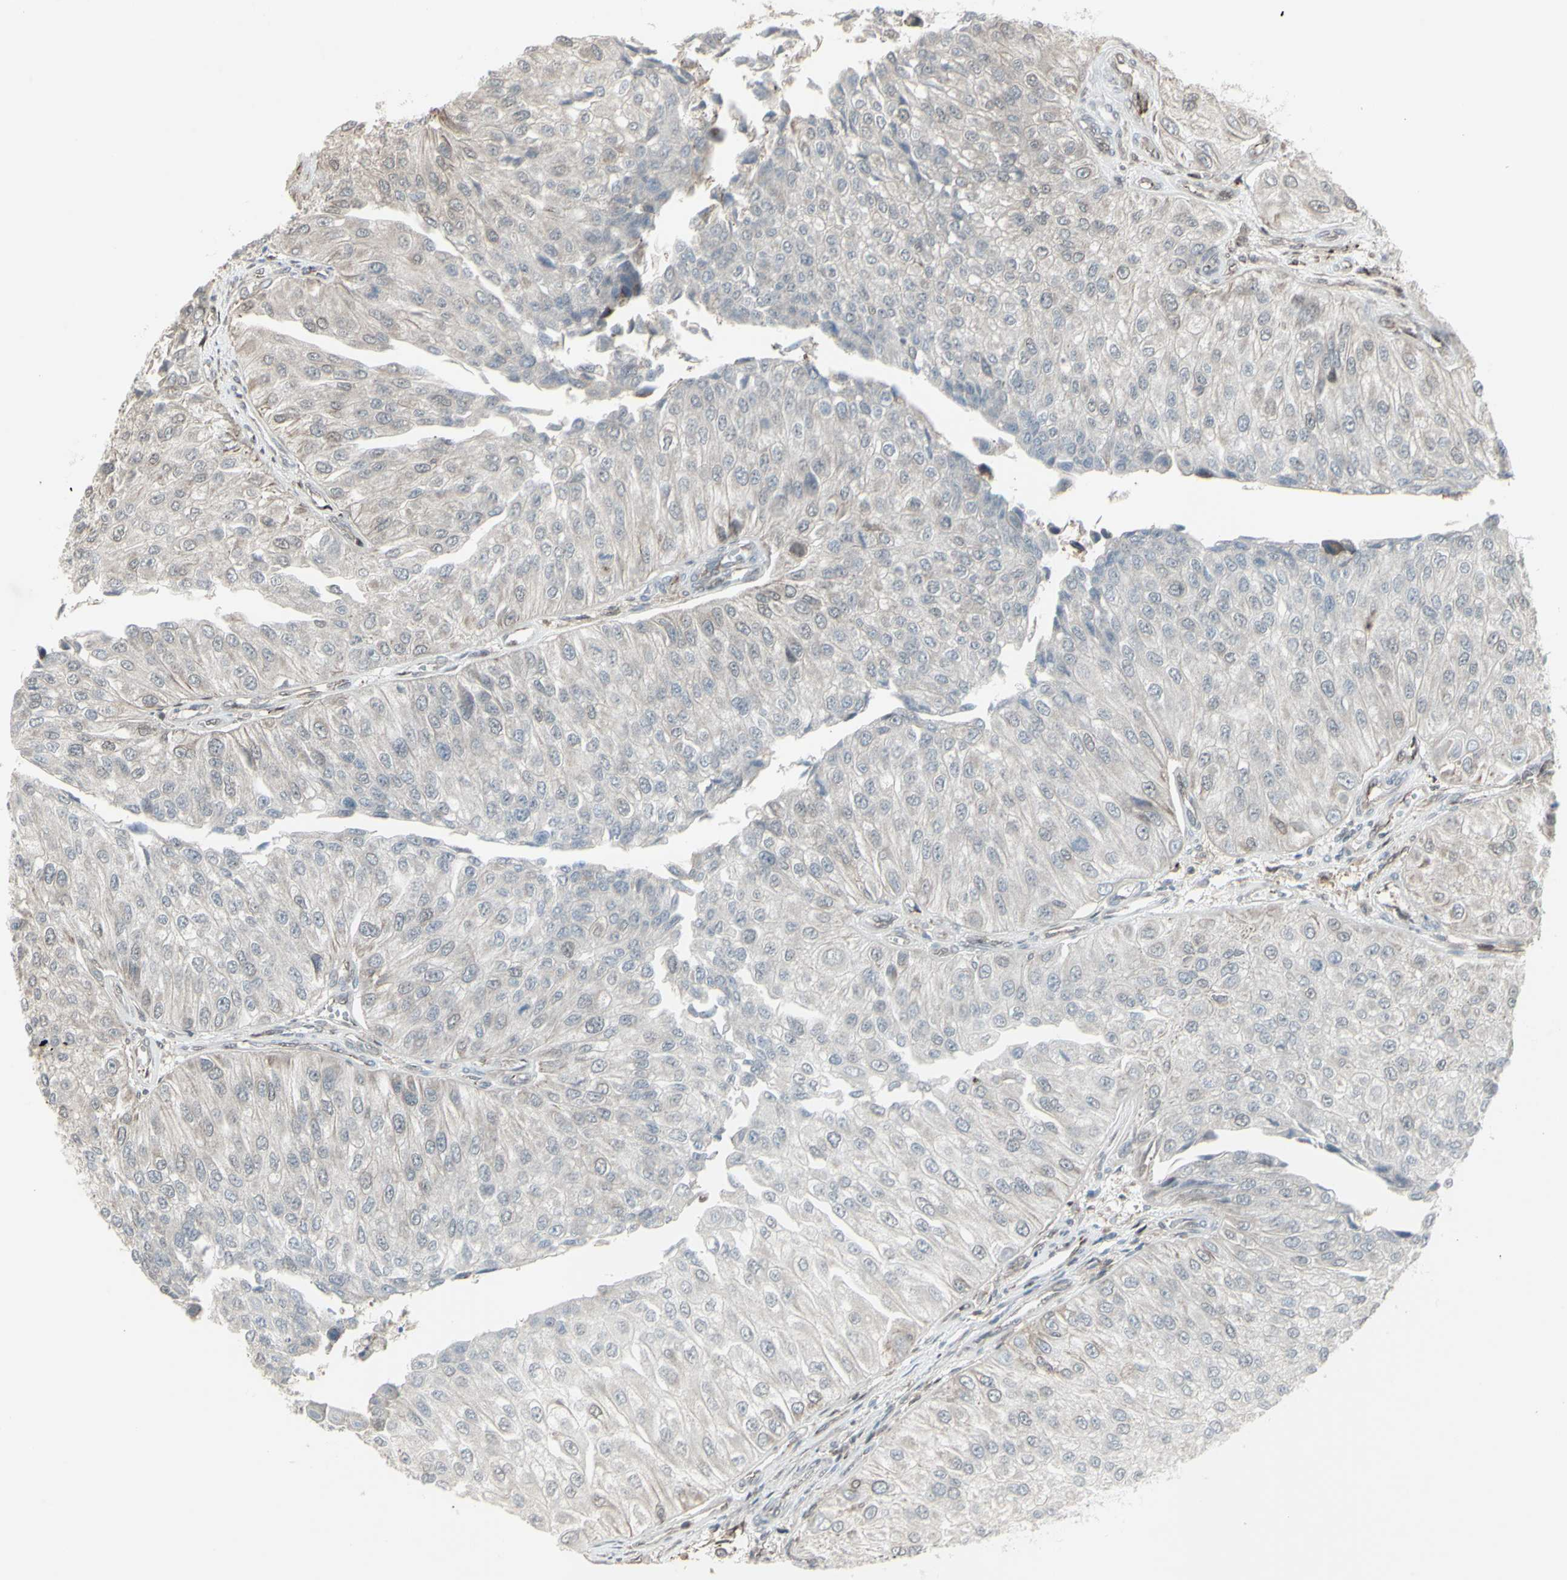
{"staining": {"intensity": "negative", "quantity": "none", "location": "none"}, "tissue": "urothelial cancer", "cell_type": "Tumor cells", "image_type": "cancer", "snomed": [{"axis": "morphology", "description": "Urothelial carcinoma, High grade"}, {"axis": "topography", "description": "Kidney"}, {"axis": "topography", "description": "Urinary bladder"}], "caption": "This is an immunohistochemistry photomicrograph of urothelial carcinoma (high-grade). There is no expression in tumor cells.", "gene": "CD33", "patient": {"sex": "male", "age": 77}}